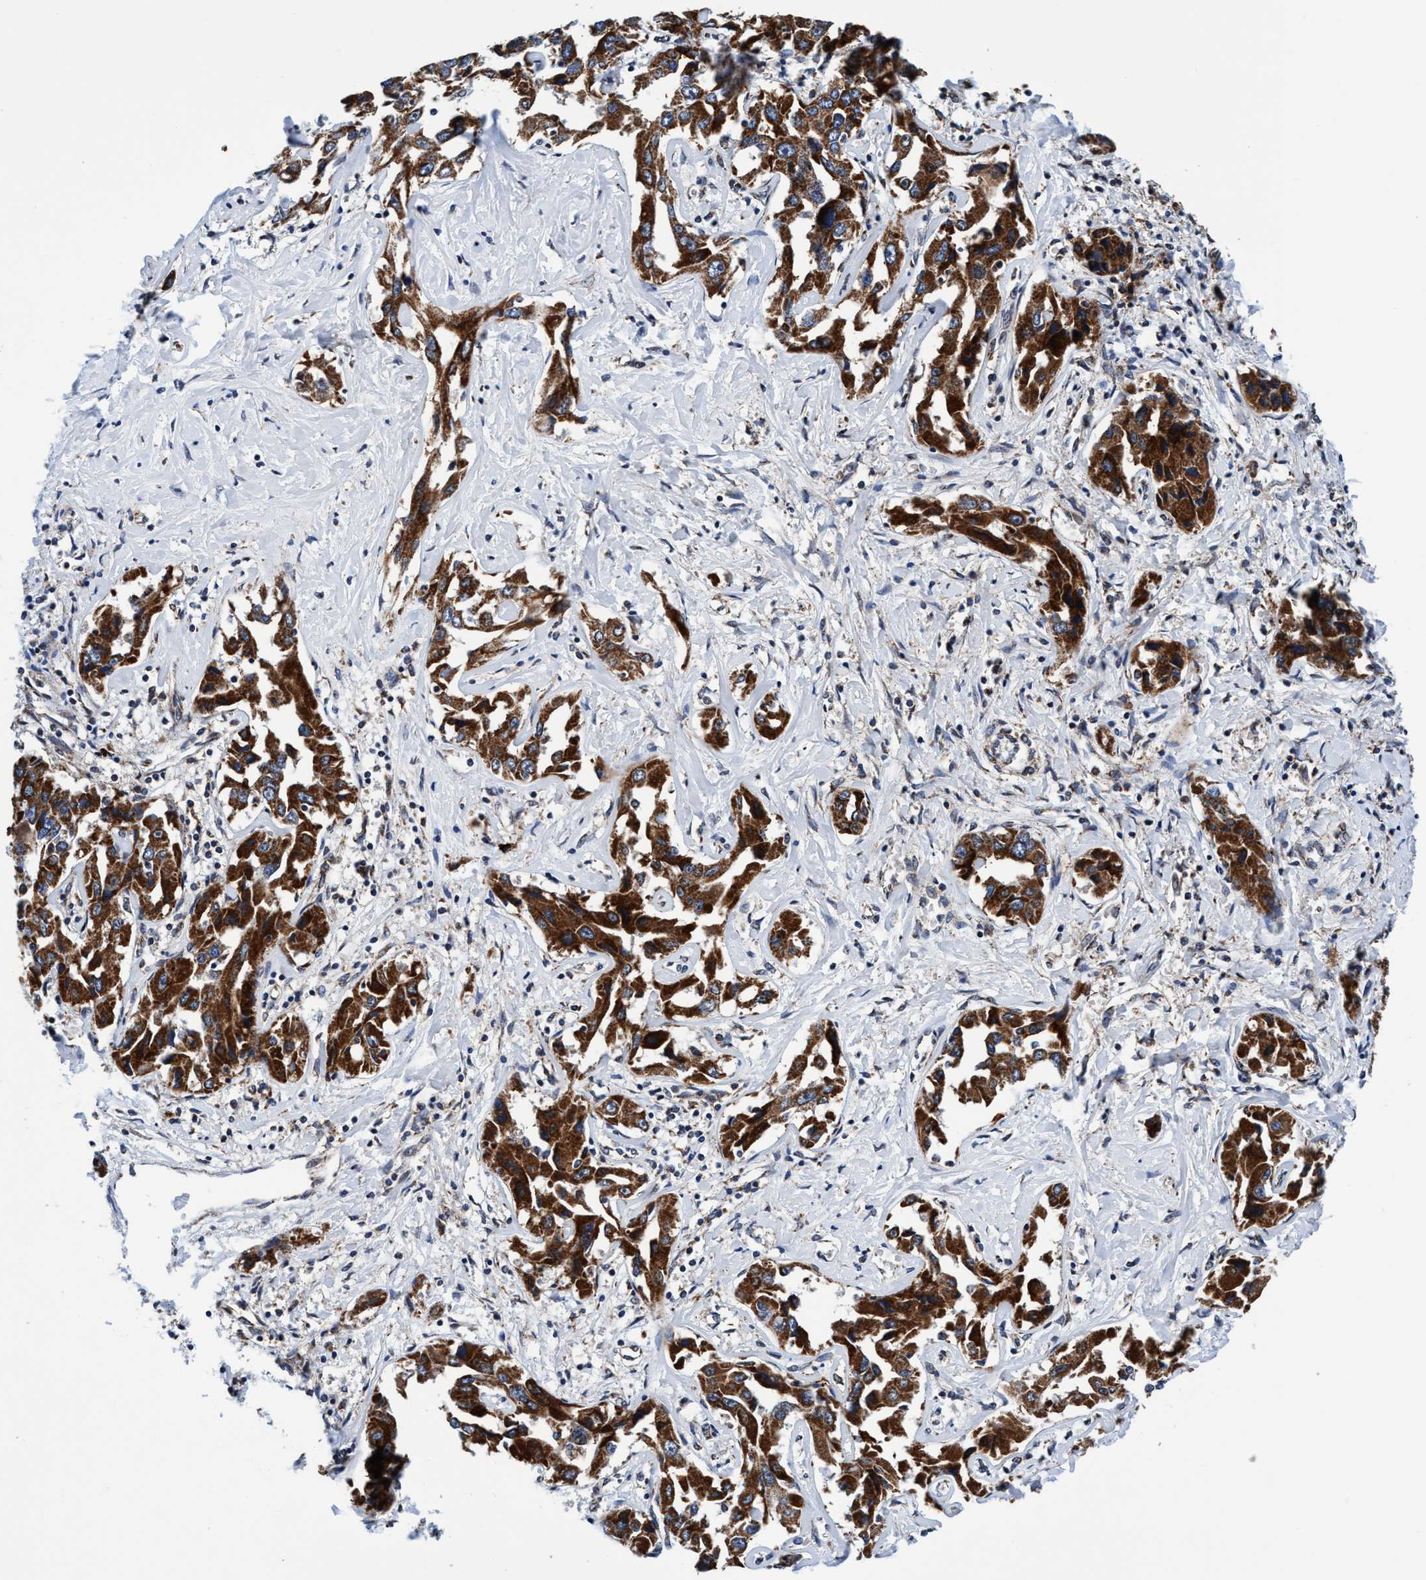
{"staining": {"intensity": "strong", "quantity": ">75%", "location": "cytoplasmic/membranous"}, "tissue": "liver cancer", "cell_type": "Tumor cells", "image_type": "cancer", "snomed": [{"axis": "morphology", "description": "Cholangiocarcinoma"}, {"axis": "topography", "description": "Liver"}], "caption": "Immunohistochemistry (IHC) of liver cancer reveals high levels of strong cytoplasmic/membranous positivity in approximately >75% of tumor cells. (DAB (3,3'-diaminobenzidine) IHC, brown staining for protein, blue staining for nuclei).", "gene": "AGAP2", "patient": {"sex": "male", "age": 59}}